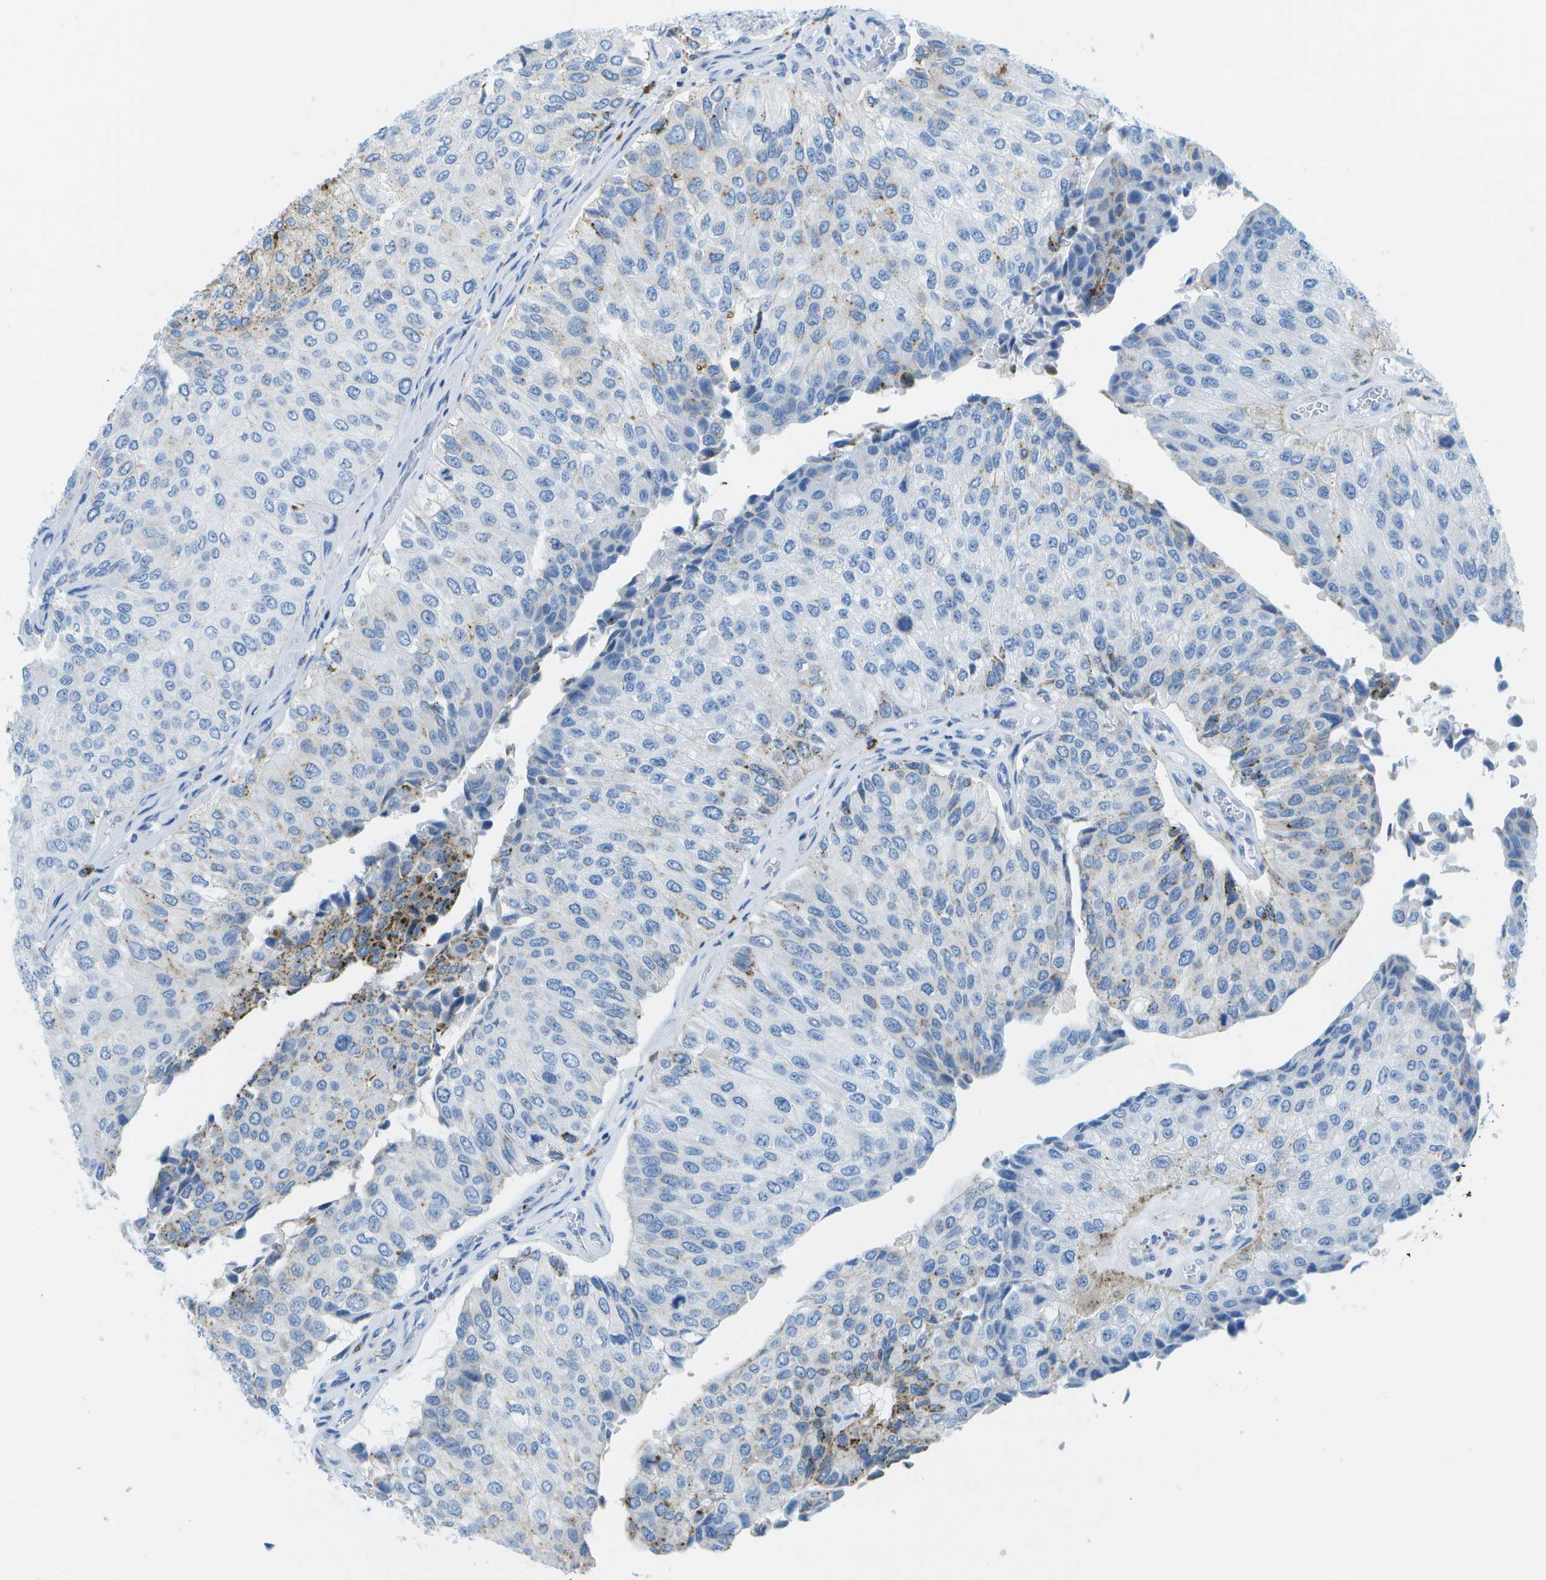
{"staining": {"intensity": "moderate", "quantity": "<25%", "location": "cytoplasmic/membranous"}, "tissue": "urothelial cancer", "cell_type": "Tumor cells", "image_type": "cancer", "snomed": [{"axis": "morphology", "description": "Urothelial carcinoma, High grade"}, {"axis": "topography", "description": "Kidney"}, {"axis": "topography", "description": "Urinary bladder"}], "caption": "Immunohistochemistry (IHC) histopathology image of human high-grade urothelial carcinoma stained for a protein (brown), which shows low levels of moderate cytoplasmic/membranous positivity in approximately <25% of tumor cells.", "gene": "PRCP", "patient": {"sex": "male", "age": 77}}